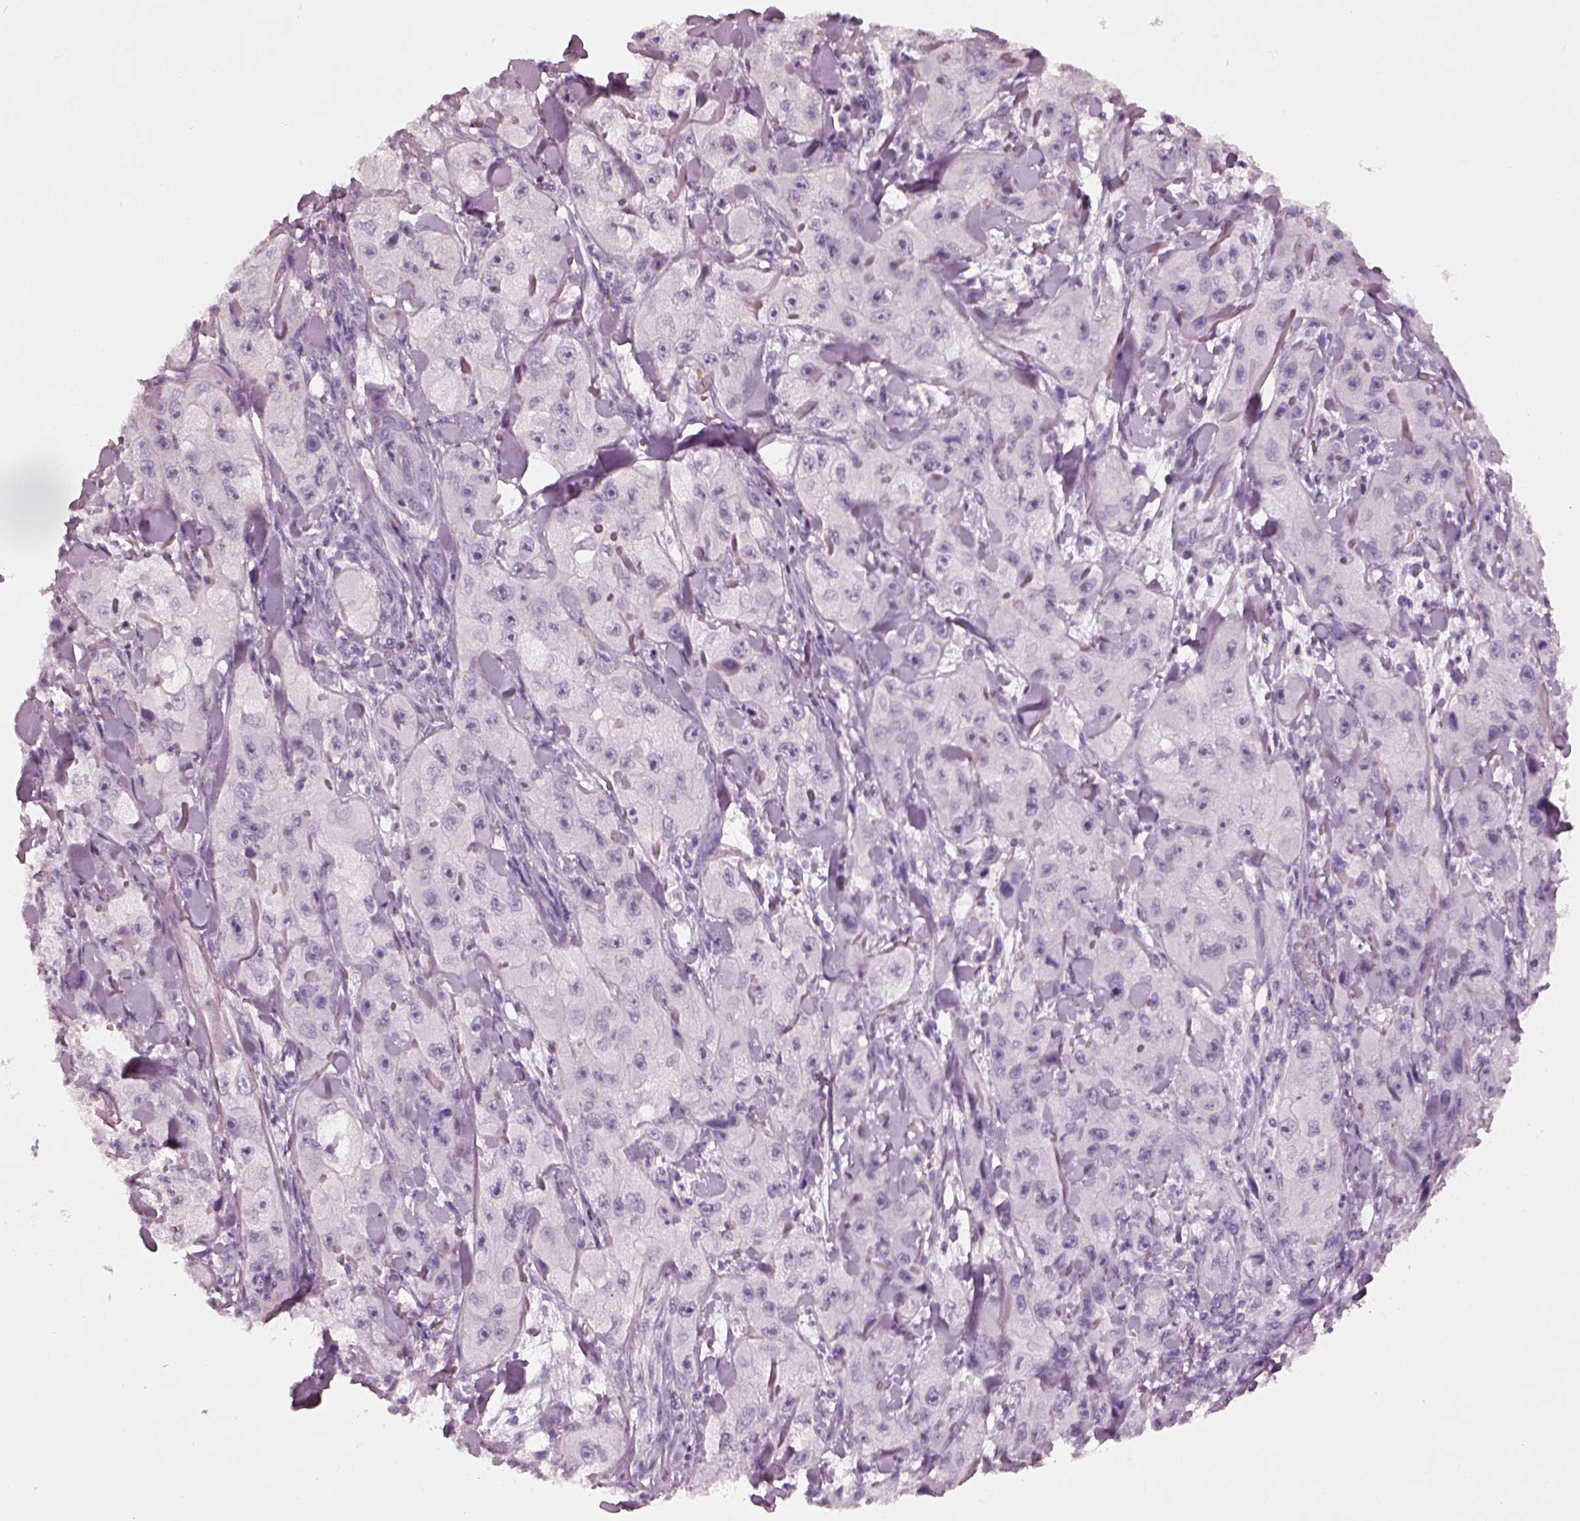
{"staining": {"intensity": "negative", "quantity": "none", "location": "none"}, "tissue": "skin cancer", "cell_type": "Tumor cells", "image_type": "cancer", "snomed": [{"axis": "morphology", "description": "Squamous cell carcinoma, NOS"}, {"axis": "topography", "description": "Skin"}, {"axis": "topography", "description": "Subcutis"}], "caption": "Immunohistochemistry image of skin squamous cell carcinoma stained for a protein (brown), which reveals no expression in tumor cells. (DAB immunohistochemistry visualized using brightfield microscopy, high magnification).", "gene": "SLC27A2", "patient": {"sex": "male", "age": 73}}